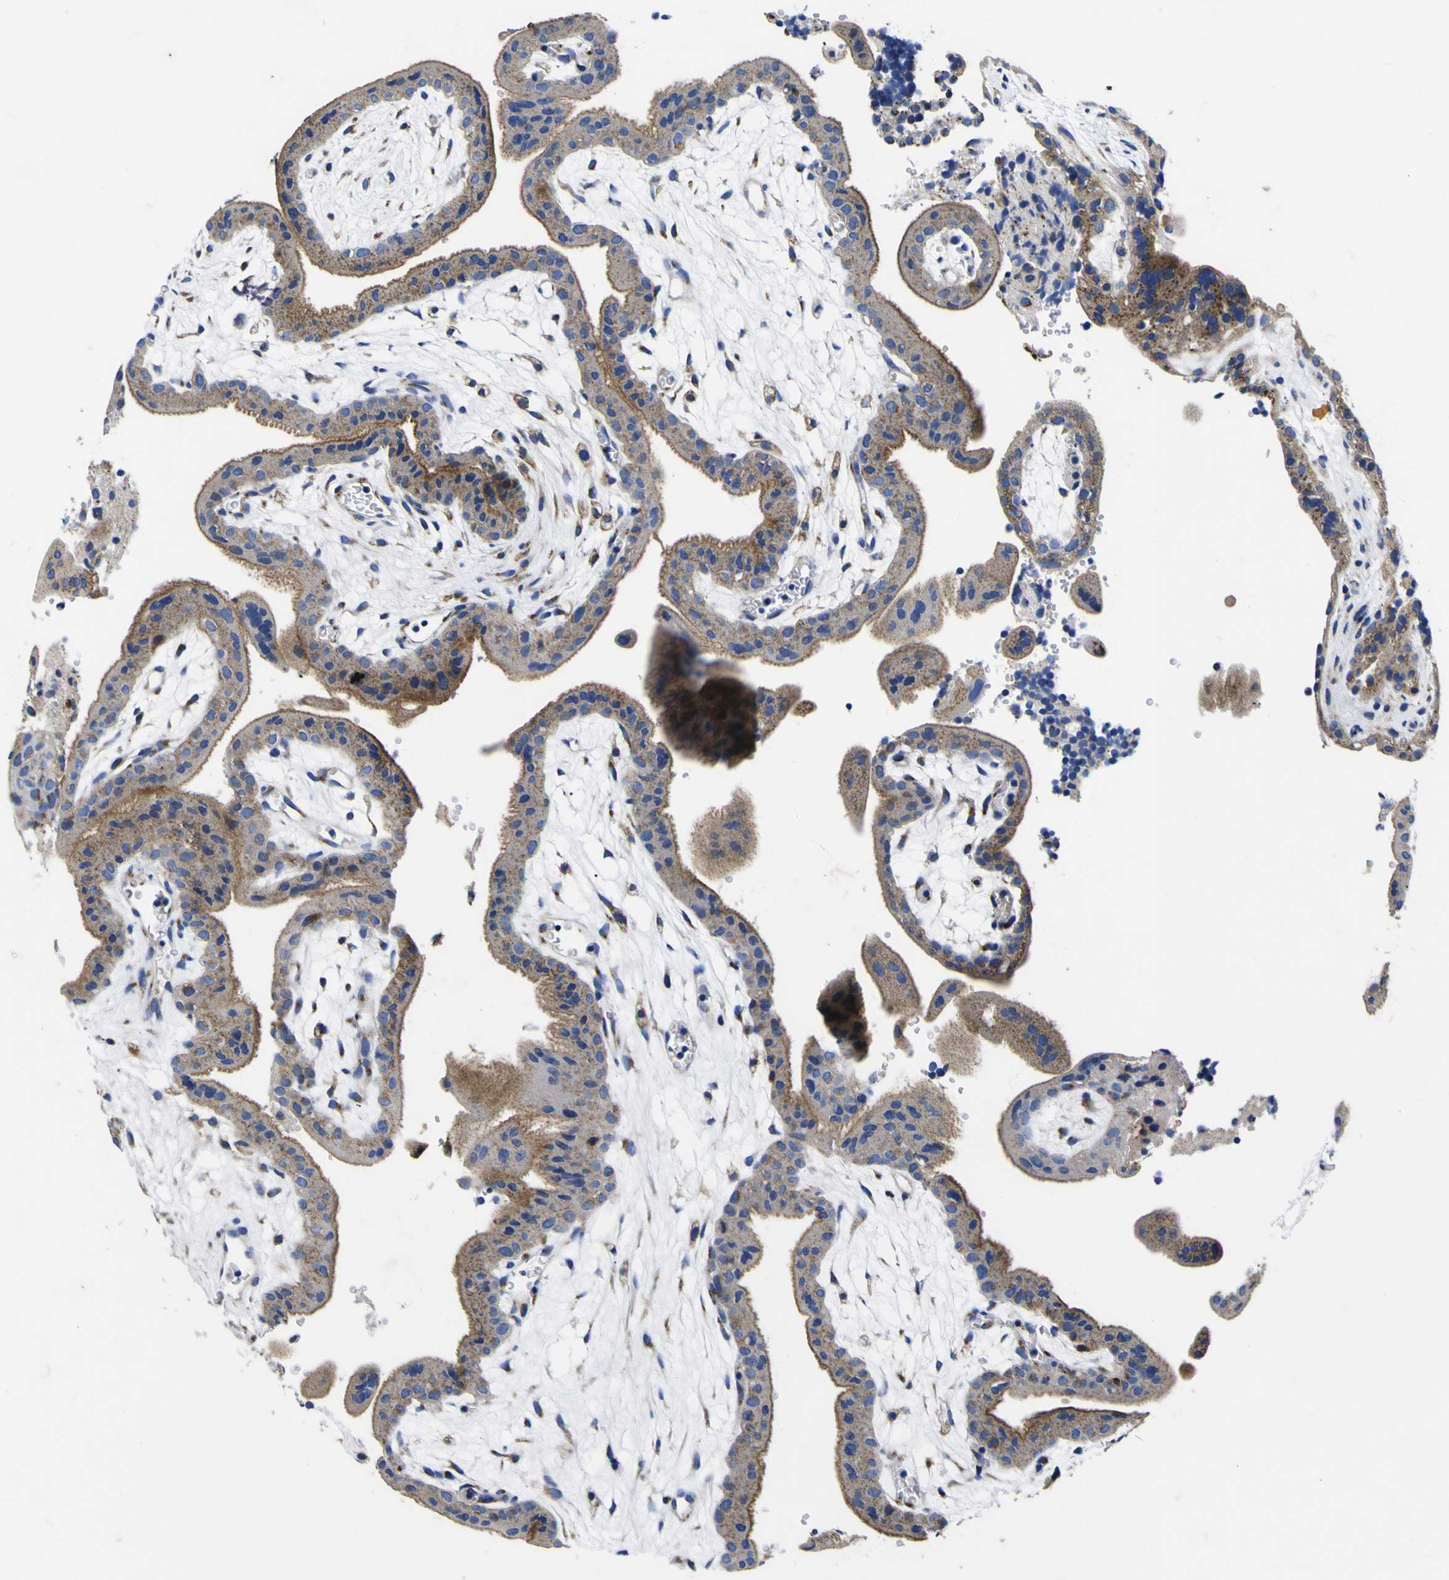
{"staining": {"intensity": "moderate", "quantity": "<25%", "location": "cytoplasmic/membranous"}, "tissue": "placenta", "cell_type": "Decidual cells", "image_type": "normal", "snomed": [{"axis": "morphology", "description": "Normal tissue, NOS"}, {"axis": "topography", "description": "Placenta"}], "caption": "Immunohistochemical staining of unremarkable placenta shows low levels of moderate cytoplasmic/membranous staining in about <25% of decidual cells. Using DAB (3,3'-diaminobenzidine) (brown) and hematoxylin (blue) stains, captured at high magnification using brightfield microscopy.", "gene": "COA1", "patient": {"sex": "female", "age": 18}}